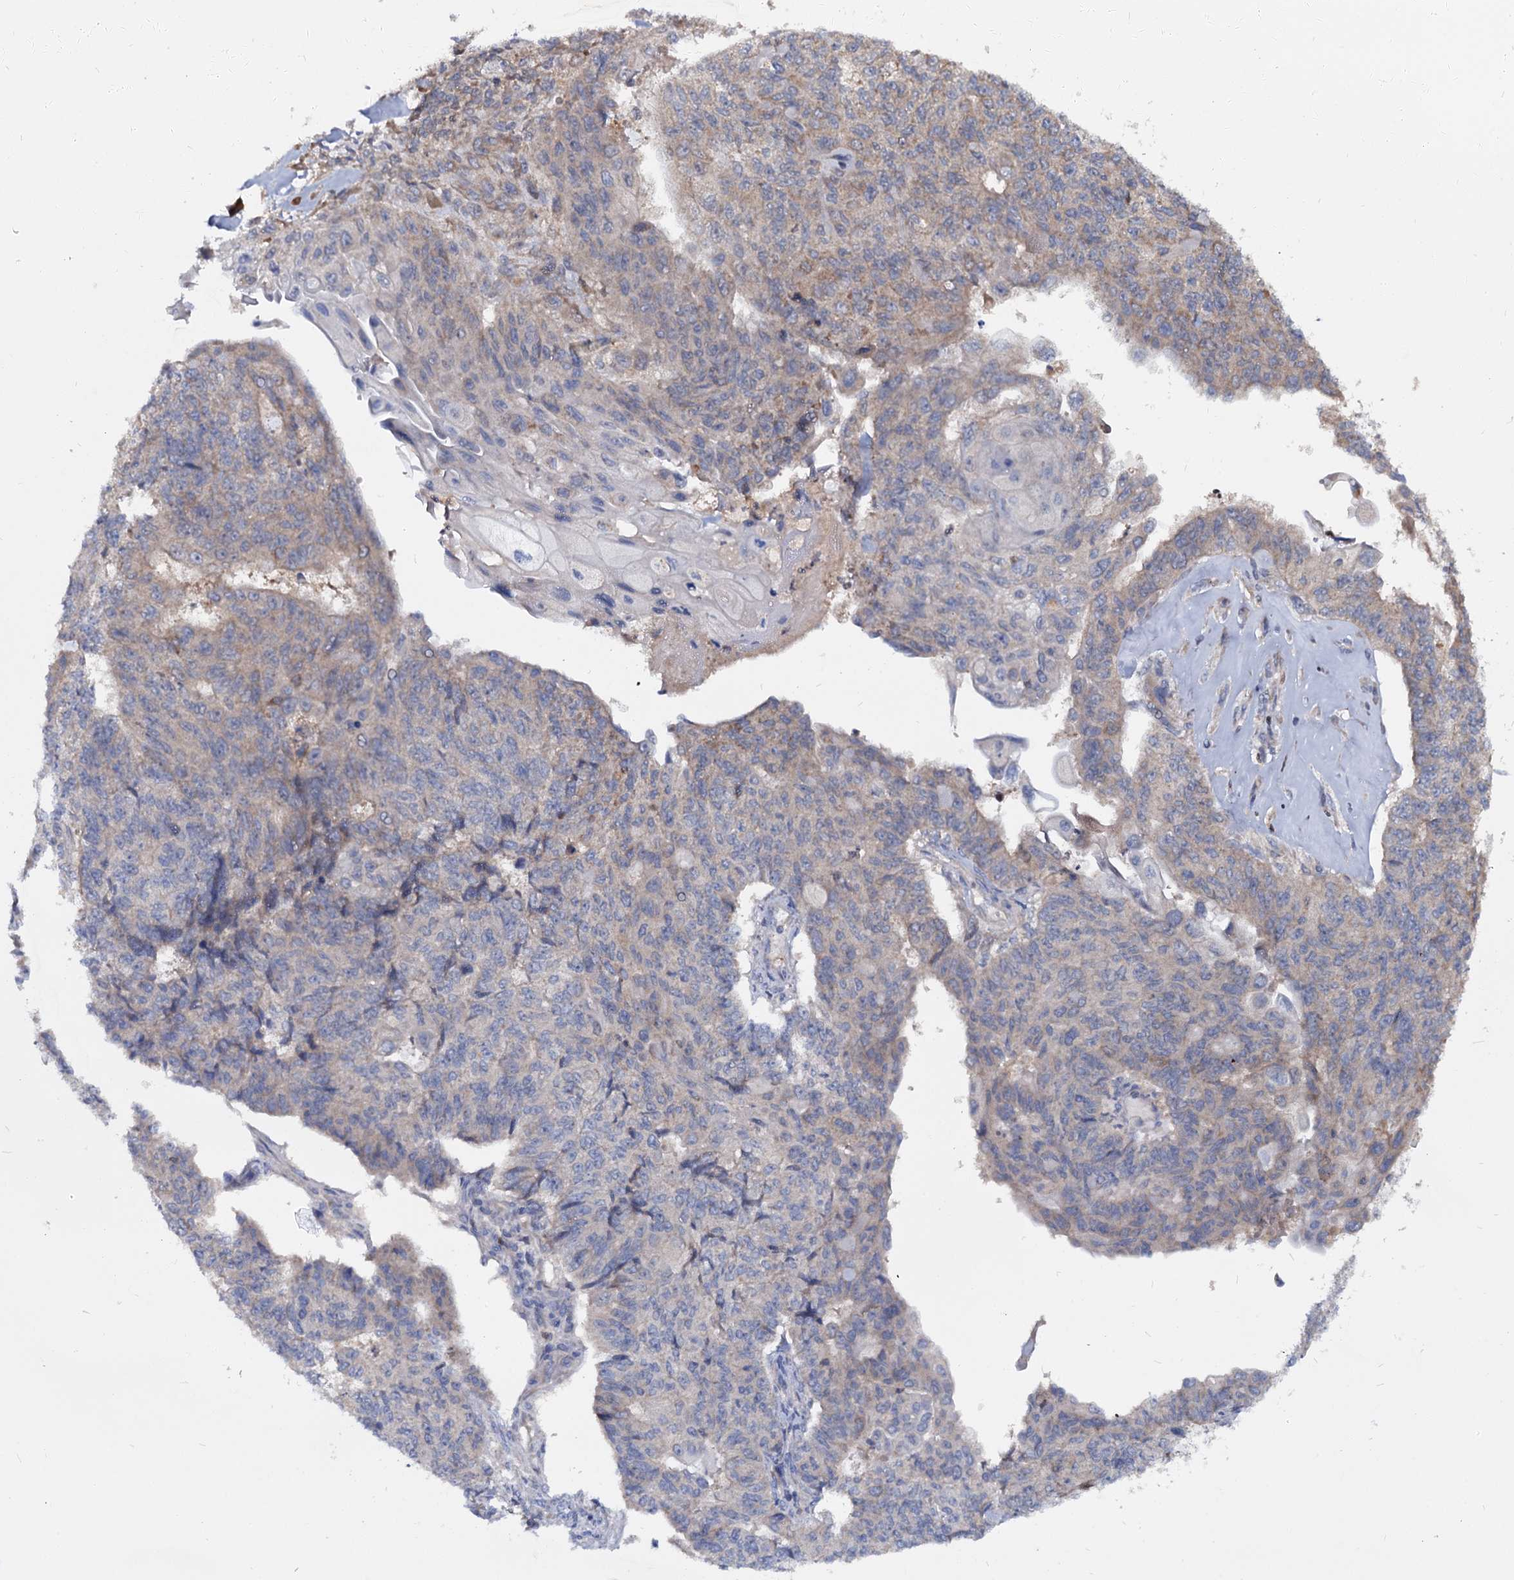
{"staining": {"intensity": "weak", "quantity": "<25%", "location": "cytoplasmic/membranous"}, "tissue": "endometrial cancer", "cell_type": "Tumor cells", "image_type": "cancer", "snomed": [{"axis": "morphology", "description": "Adenocarcinoma, NOS"}, {"axis": "topography", "description": "Endometrium"}], "caption": "Micrograph shows no significant protein expression in tumor cells of endometrial cancer.", "gene": "CEP192", "patient": {"sex": "female", "age": 32}}